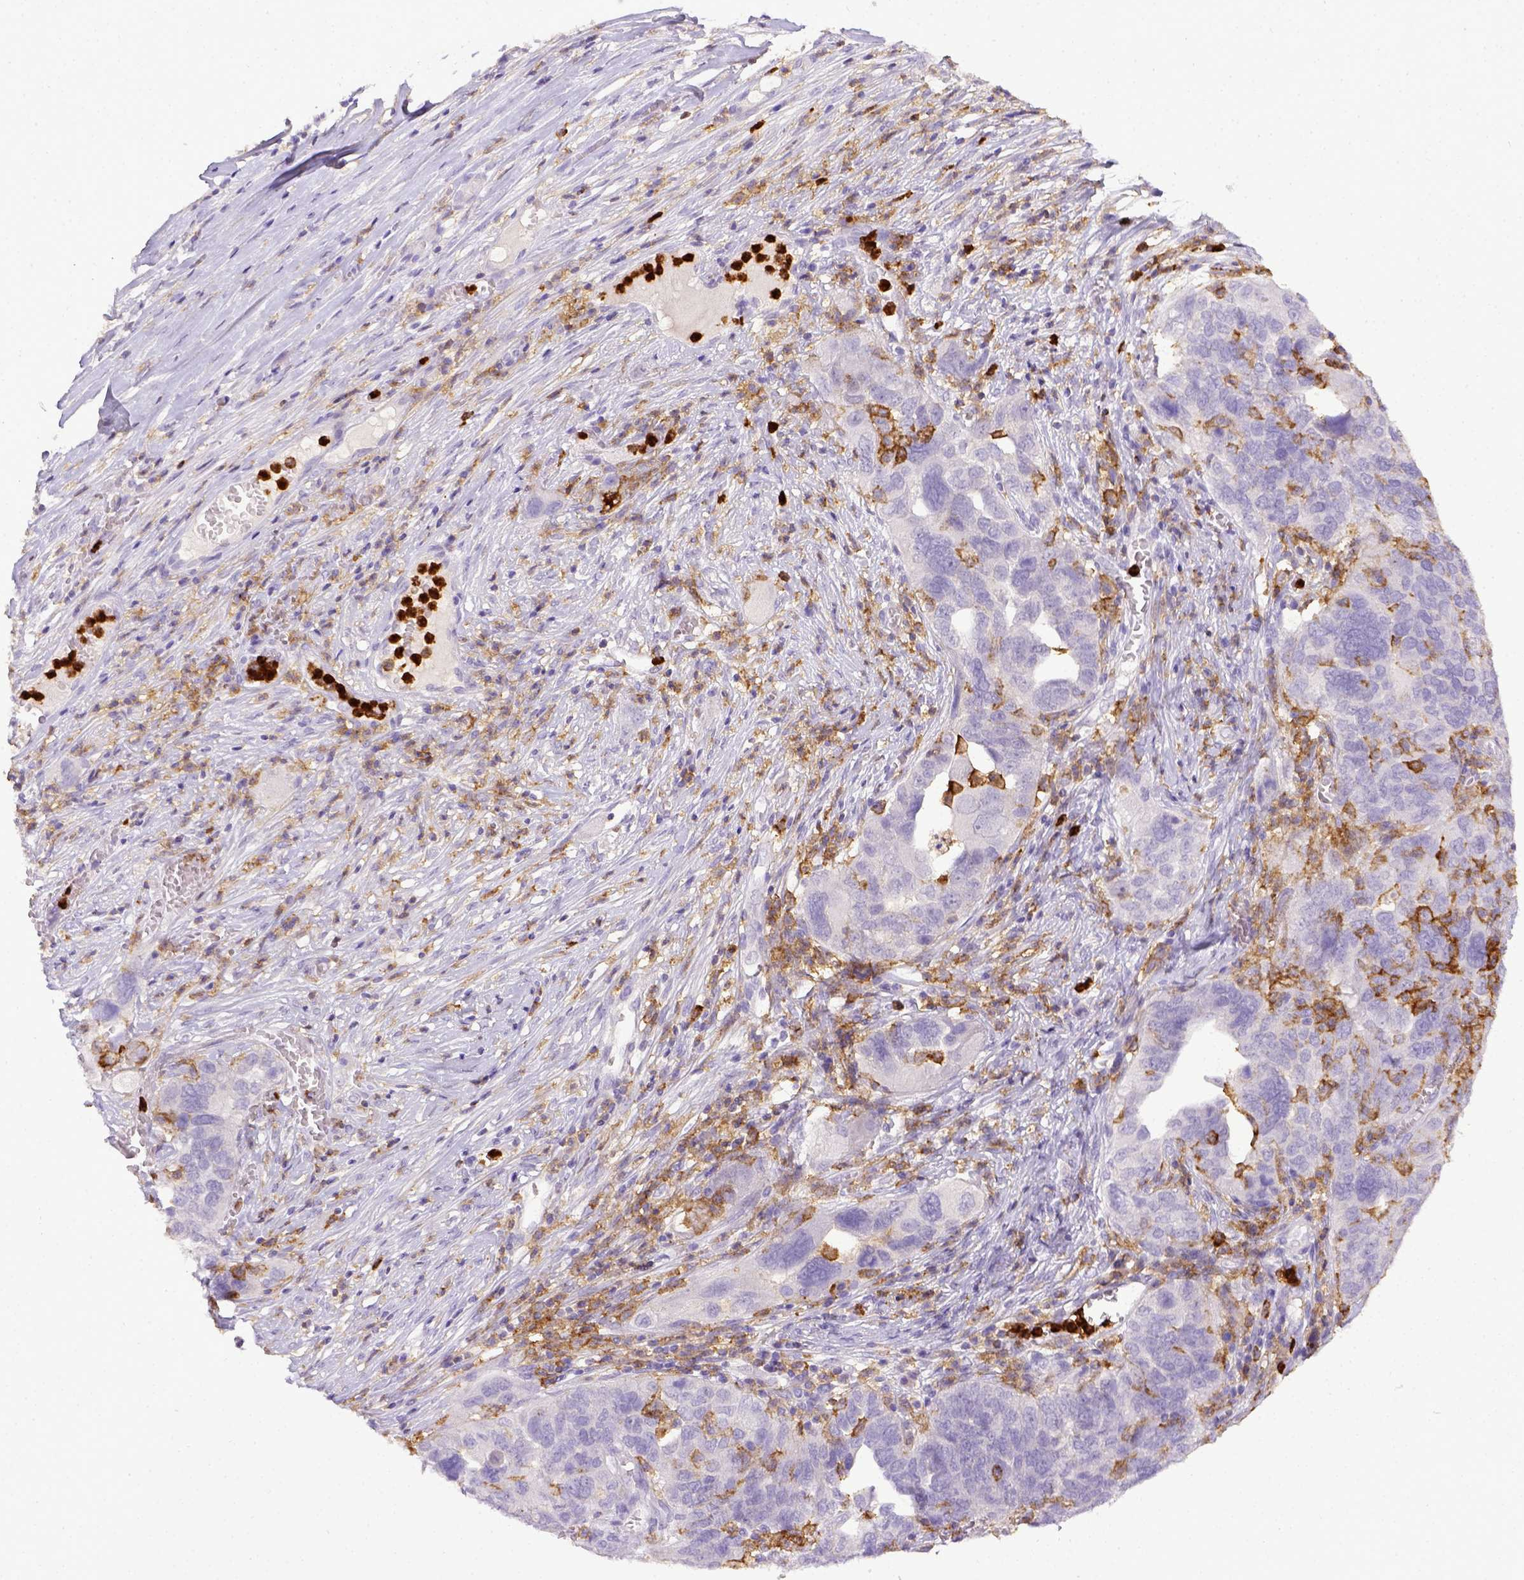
{"staining": {"intensity": "negative", "quantity": "none", "location": "none"}, "tissue": "ovarian cancer", "cell_type": "Tumor cells", "image_type": "cancer", "snomed": [{"axis": "morphology", "description": "Carcinoma, endometroid"}, {"axis": "topography", "description": "Soft tissue"}, {"axis": "topography", "description": "Ovary"}], "caption": "IHC of ovarian endometroid carcinoma exhibits no expression in tumor cells.", "gene": "ITGAM", "patient": {"sex": "female", "age": 52}}